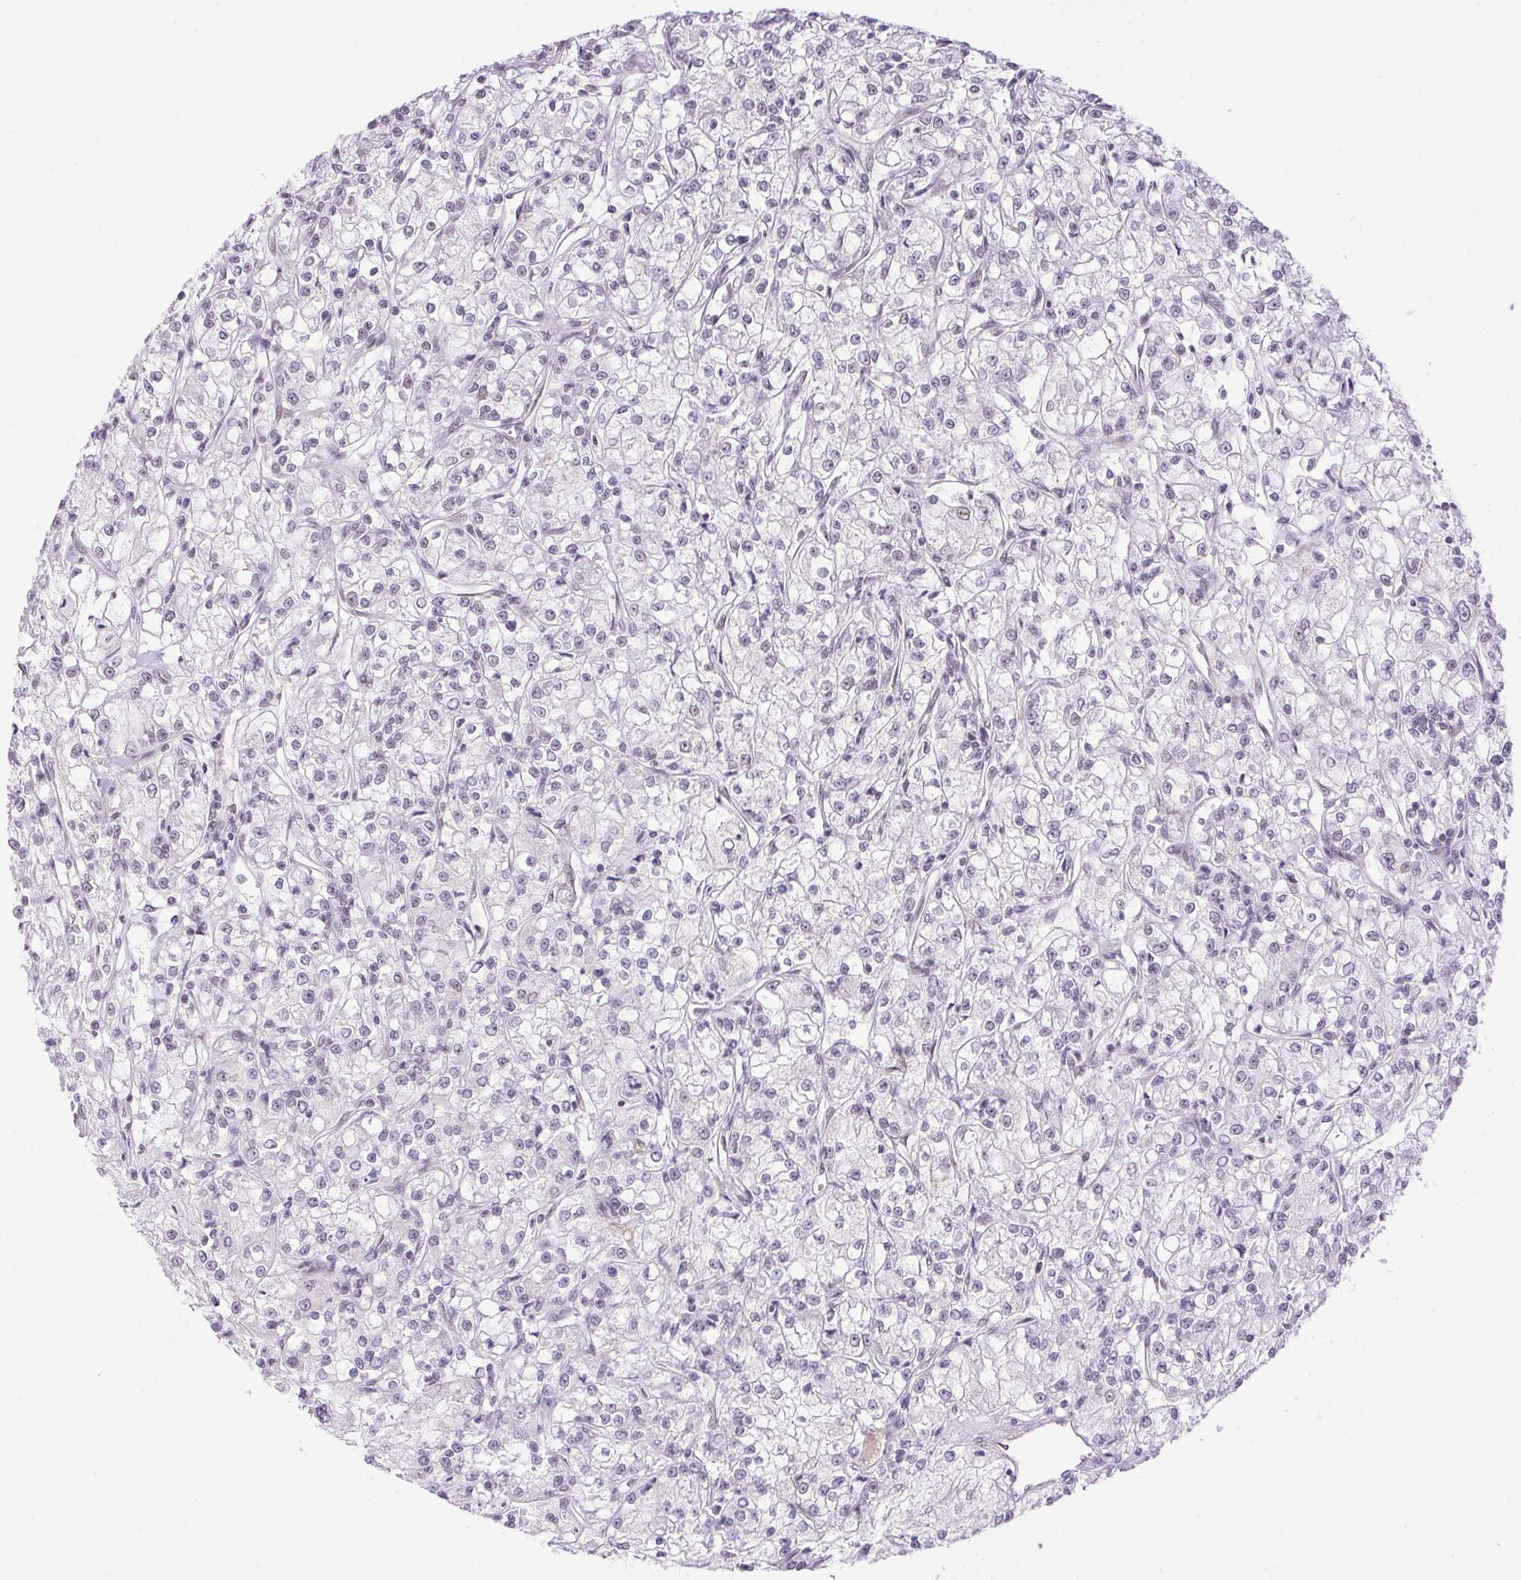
{"staining": {"intensity": "negative", "quantity": "none", "location": "none"}, "tissue": "renal cancer", "cell_type": "Tumor cells", "image_type": "cancer", "snomed": [{"axis": "morphology", "description": "Adenocarcinoma, NOS"}, {"axis": "topography", "description": "Kidney"}], "caption": "Tumor cells show no significant protein expression in renal cancer (adenocarcinoma).", "gene": "DDX17", "patient": {"sex": "female", "age": 59}}